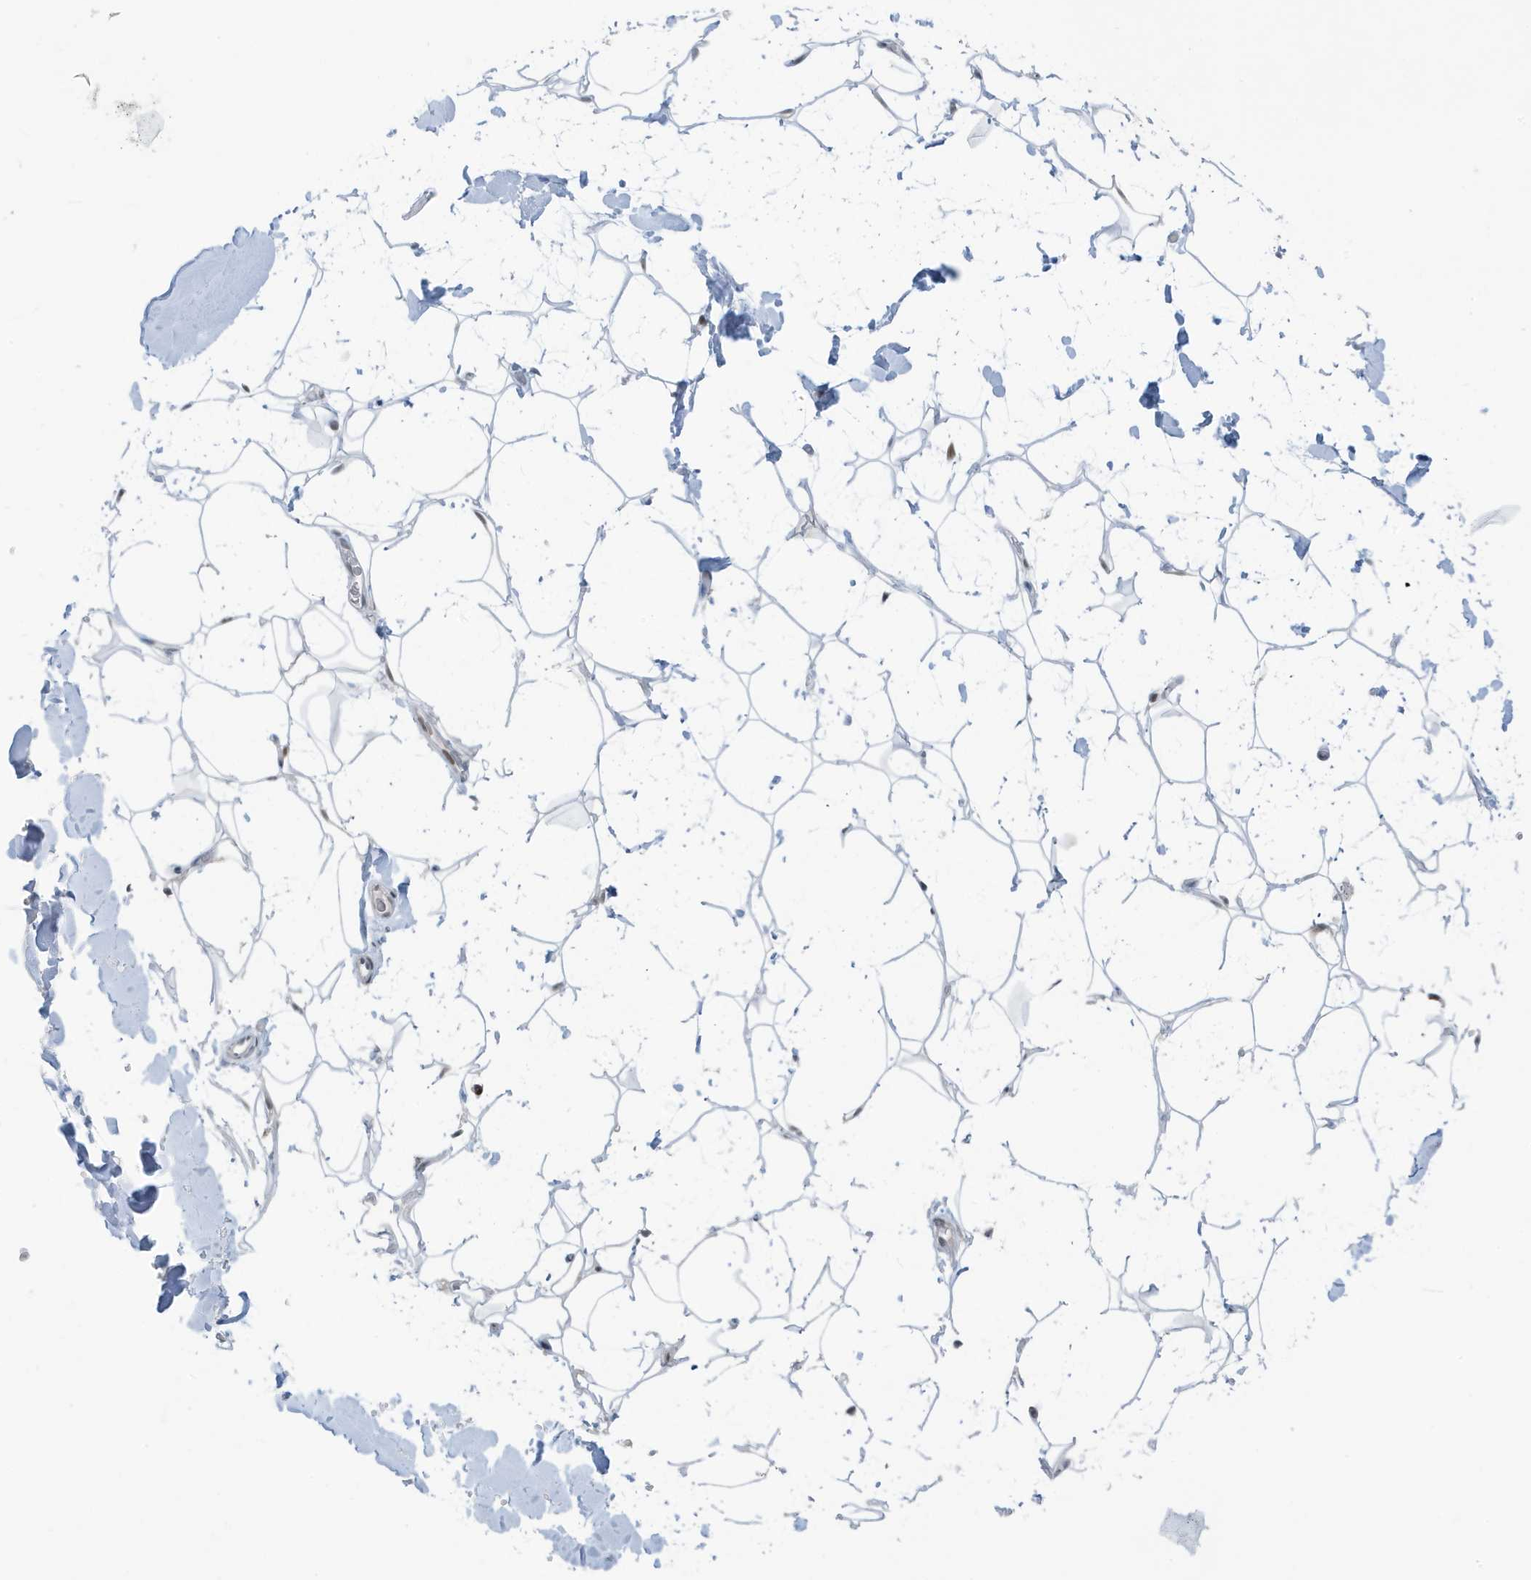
{"staining": {"intensity": "negative", "quantity": "none", "location": "none"}, "tissue": "adipose tissue", "cell_type": "Adipocytes", "image_type": "normal", "snomed": [{"axis": "morphology", "description": "Normal tissue, NOS"}, {"axis": "topography", "description": "Breast"}], "caption": "Photomicrograph shows no significant protein expression in adipocytes of normal adipose tissue.", "gene": "OGA", "patient": {"sex": "female", "age": 26}}